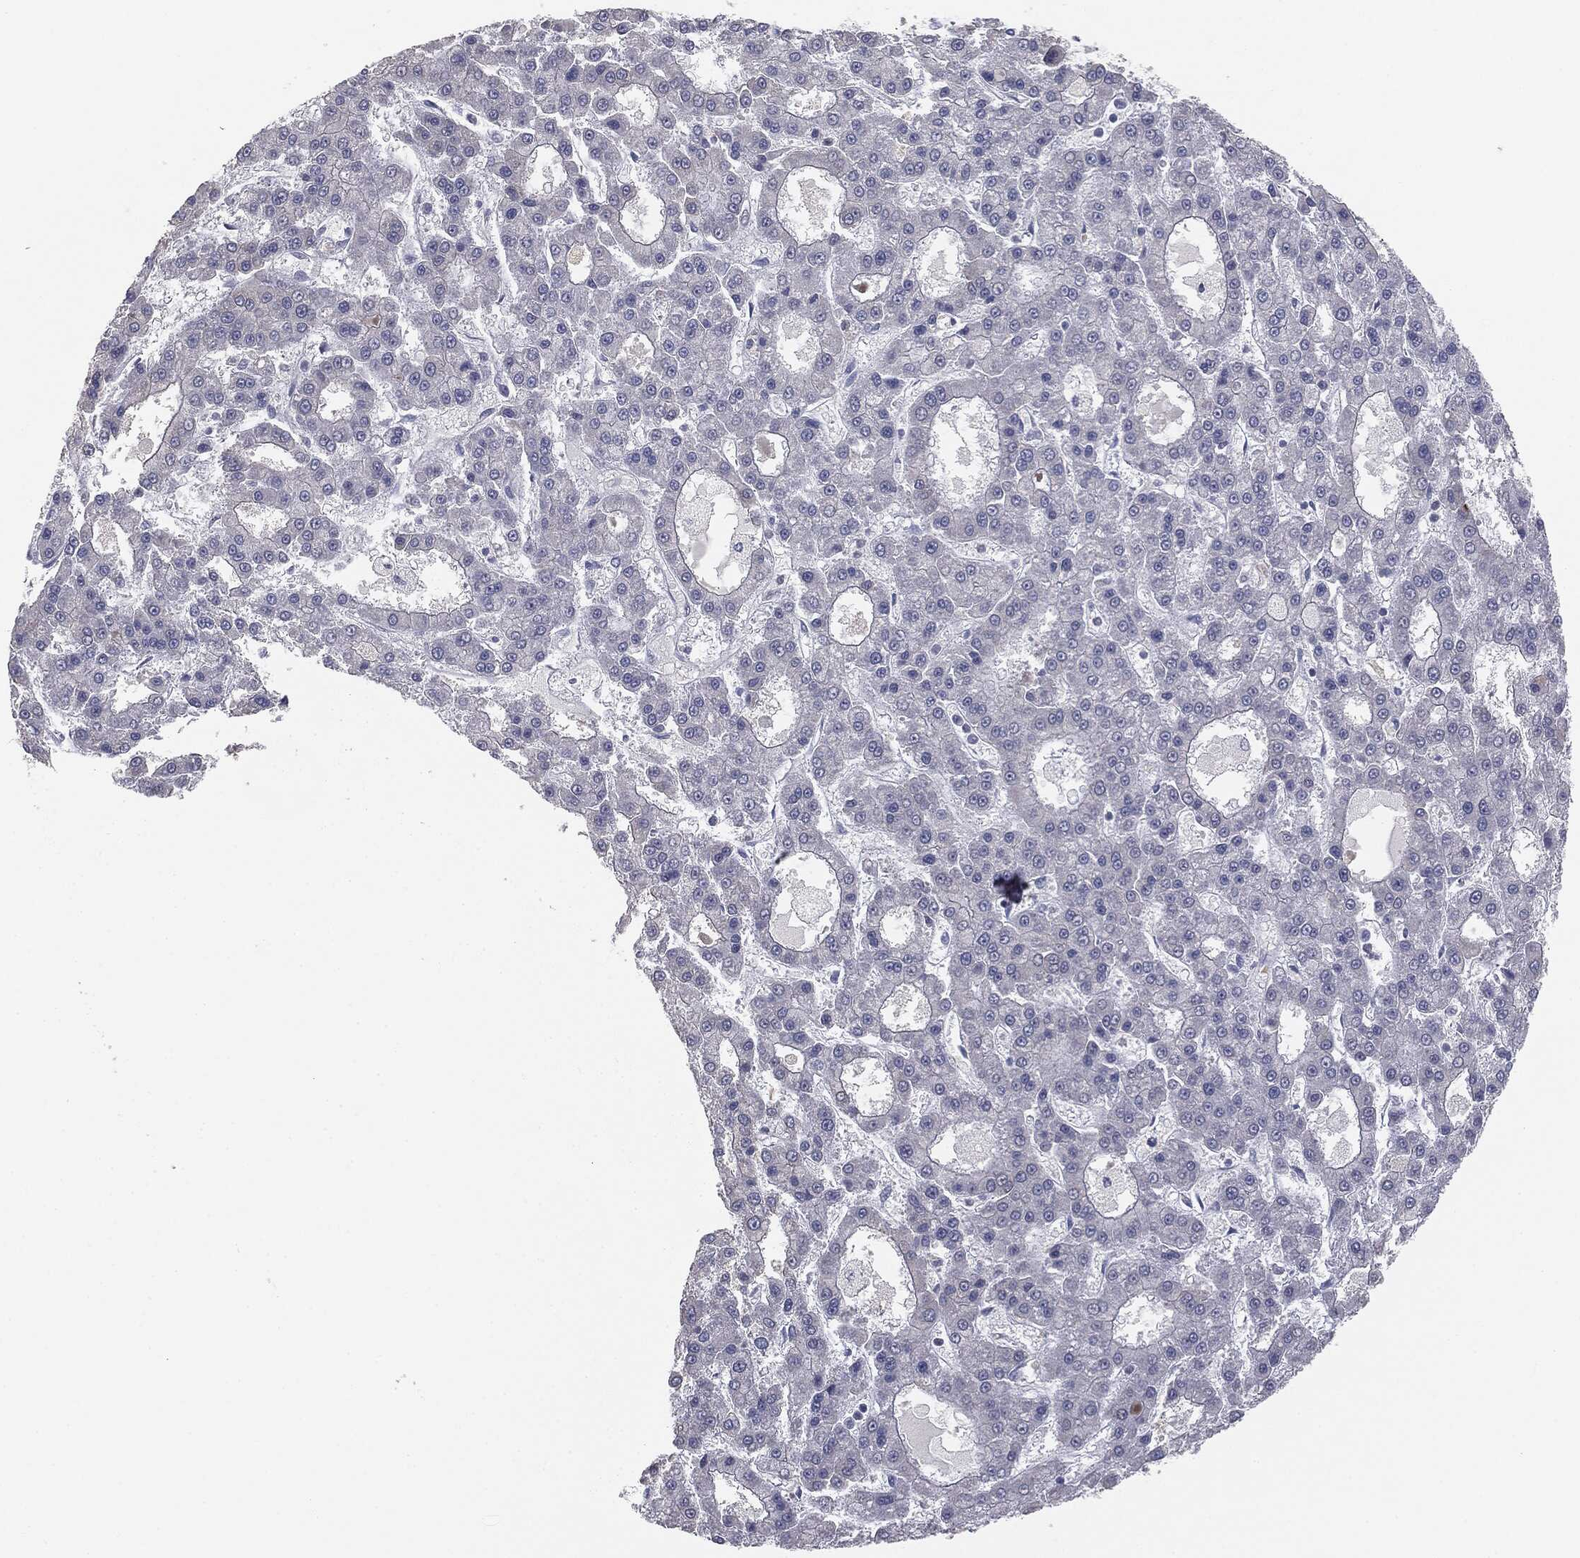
{"staining": {"intensity": "negative", "quantity": "none", "location": "none"}, "tissue": "liver cancer", "cell_type": "Tumor cells", "image_type": "cancer", "snomed": [{"axis": "morphology", "description": "Carcinoma, Hepatocellular, NOS"}, {"axis": "topography", "description": "Liver"}], "caption": "Hepatocellular carcinoma (liver) was stained to show a protein in brown. There is no significant expression in tumor cells.", "gene": "MUC1", "patient": {"sex": "male", "age": 70}}